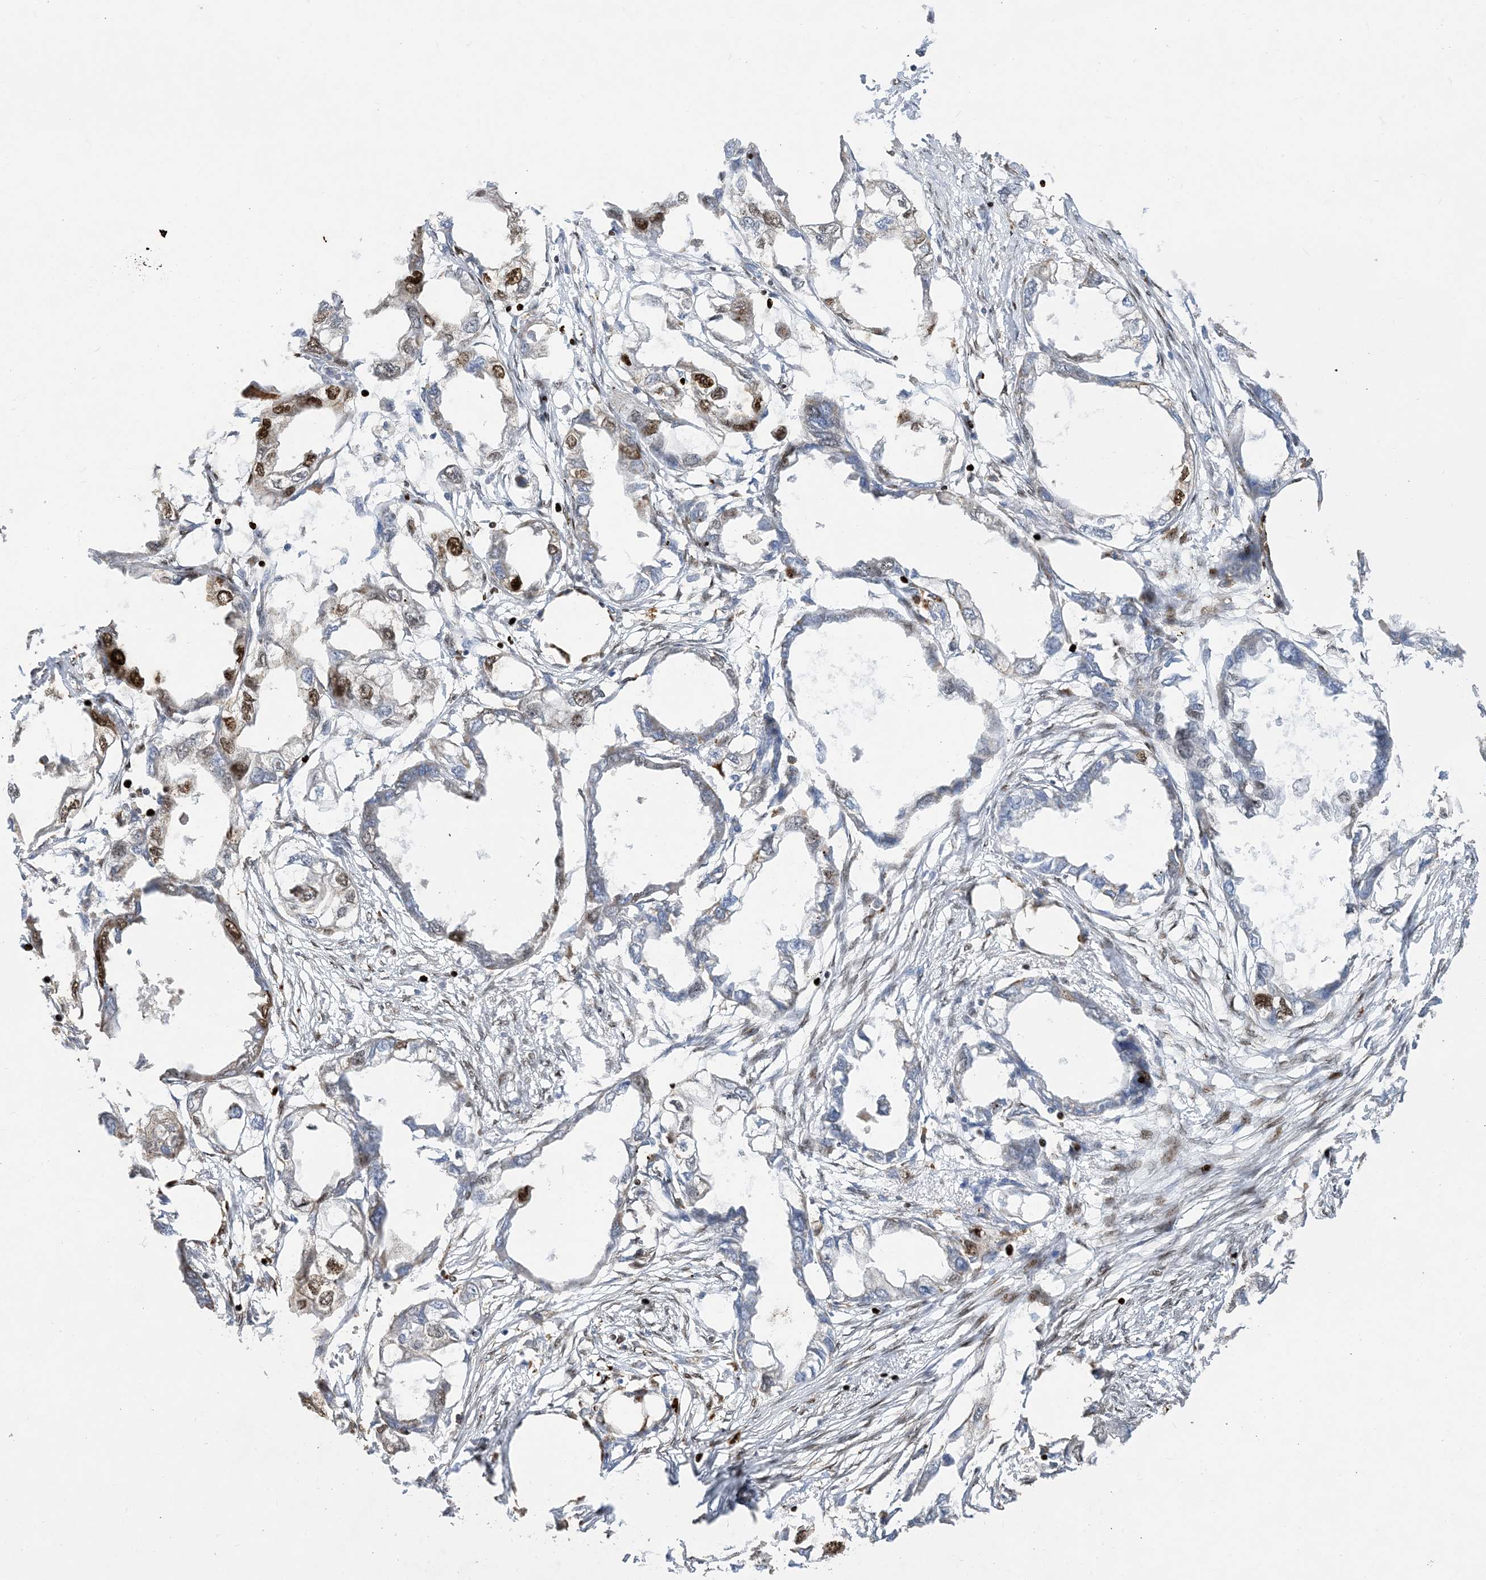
{"staining": {"intensity": "moderate", "quantity": "25%-75%", "location": "nuclear"}, "tissue": "endometrial cancer", "cell_type": "Tumor cells", "image_type": "cancer", "snomed": [{"axis": "morphology", "description": "Adenocarcinoma, NOS"}, {"axis": "morphology", "description": "Adenocarcinoma, metastatic, NOS"}, {"axis": "topography", "description": "Adipose tissue"}, {"axis": "topography", "description": "Endometrium"}], "caption": "Immunohistochemical staining of endometrial cancer (adenocarcinoma) displays medium levels of moderate nuclear staining in about 25%-75% of tumor cells.", "gene": "SLC25A53", "patient": {"sex": "female", "age": 67}}